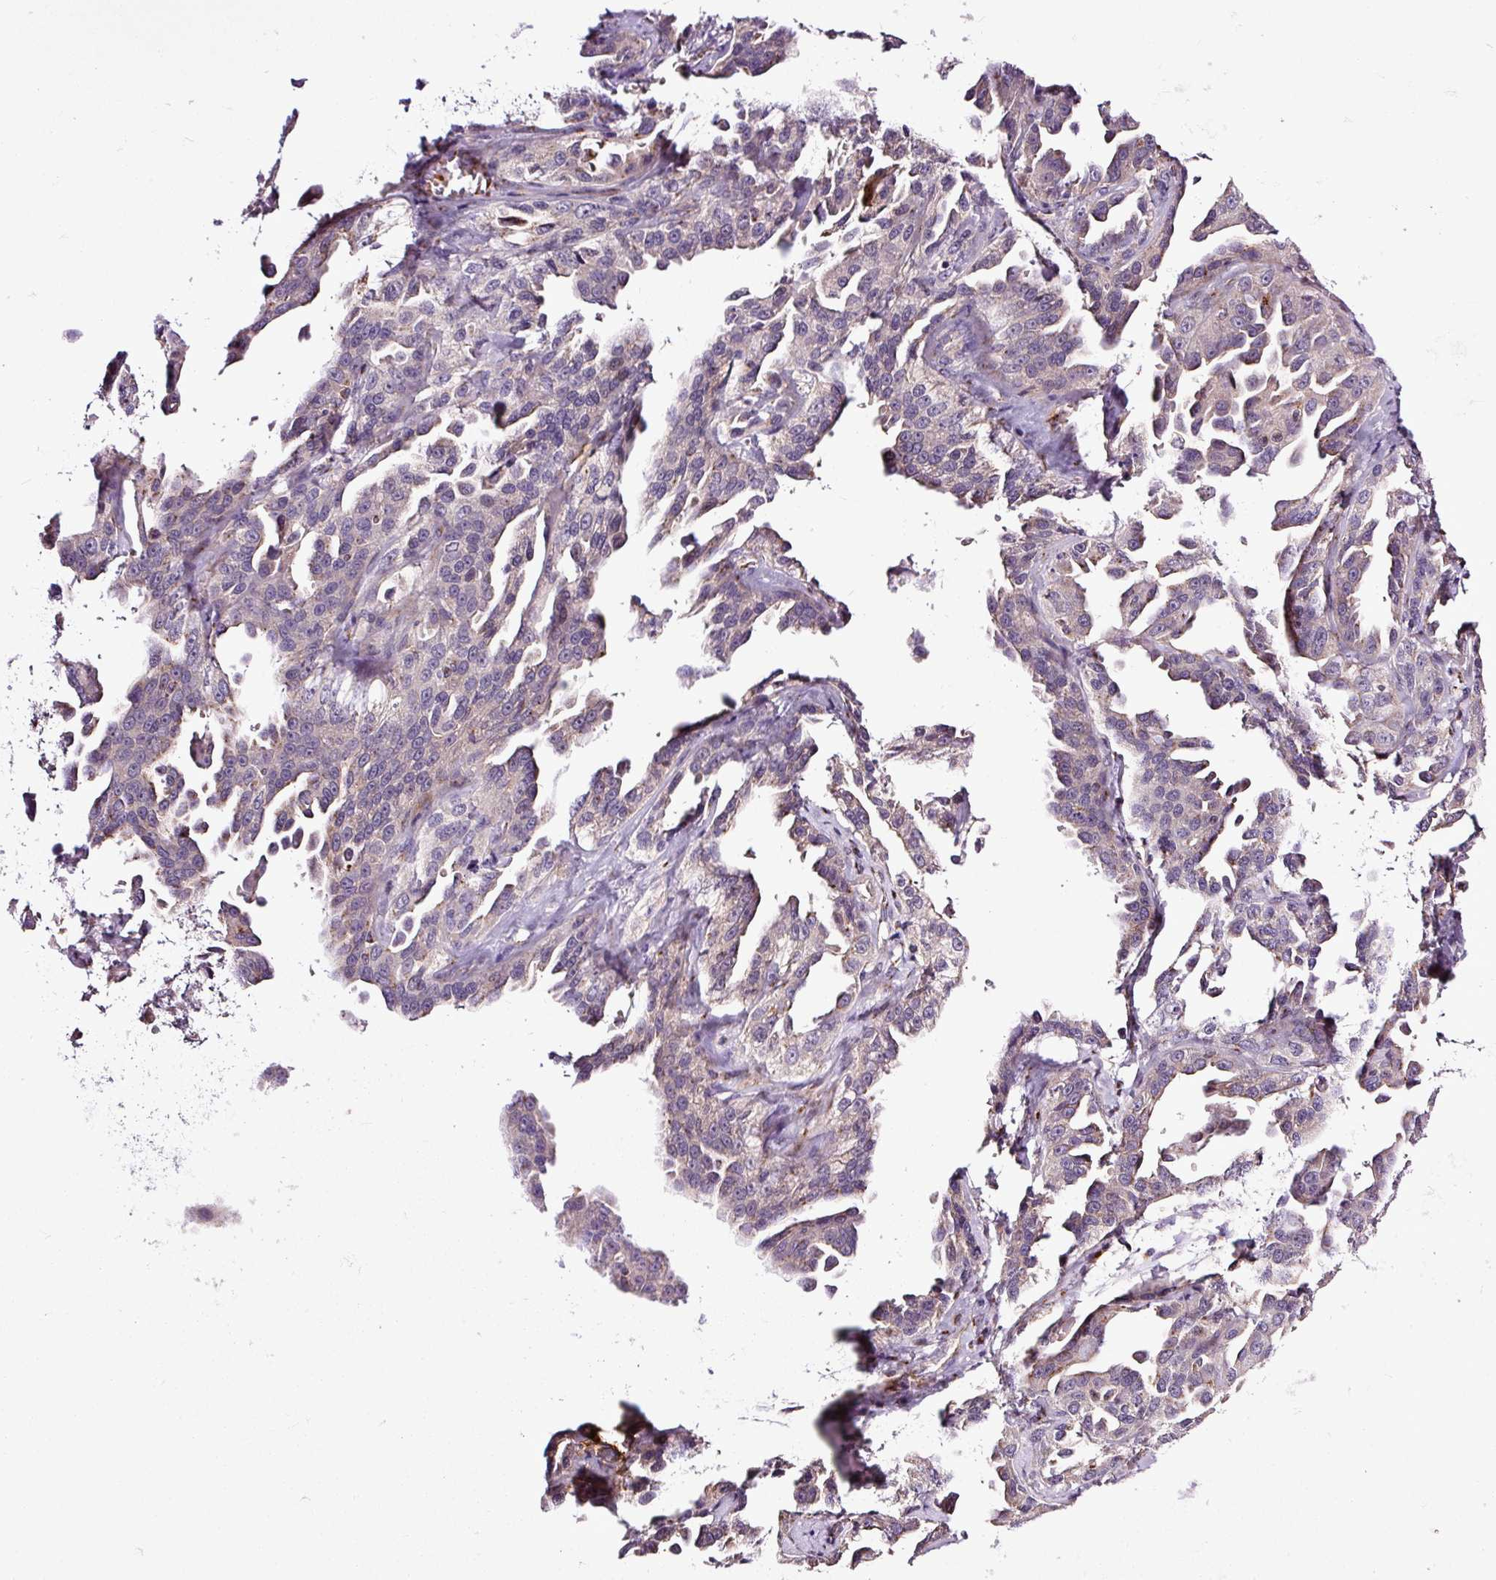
{"staining": {"intensity": "negative", "quantity": "none", "location": "none"}, "tissue": "ovarian cancer", "cell_type": "Tumor cells", "image_type": "cancer", "snomed": [{"axis": "morphology", "description": "Cystadenocarcinoma, serous, NOS"}, {"axis": "topography", "description": "Ovary"}], "caption": "Histopathology image shows no significant protein positivity in tumor cells of ovarian serous cystadenocarcinoma.", "gene": "MSMP", "patient": {"sex": "female", "age": 75}}